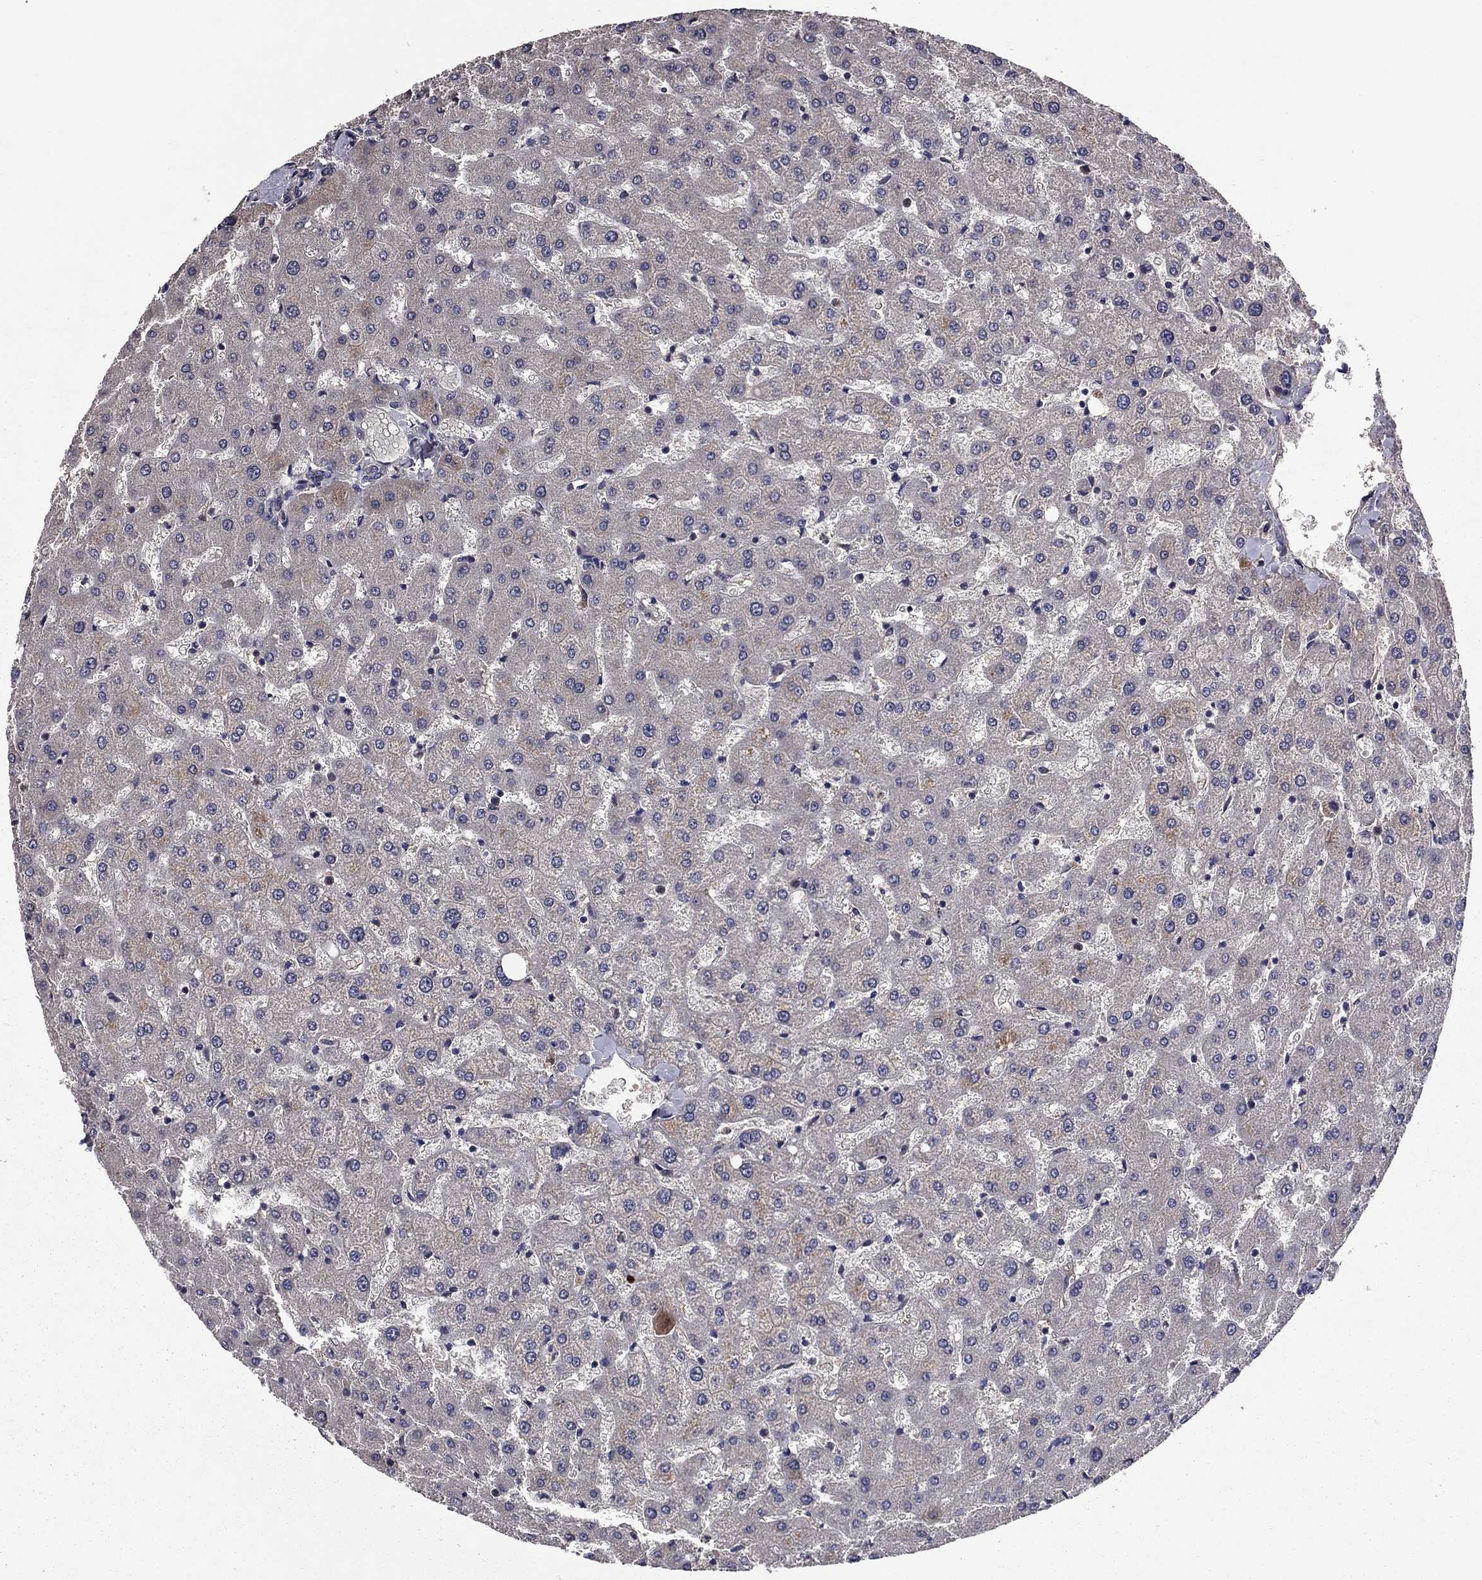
{"staining": {"intensity": "negative", "quantity": "none", "location": "none"}, "tissue": "liver", "cell_type": "Cholangiocytes", "image_type": "normal", "snomed": [{"axis": "morphology", "description": "Normal tissue, NOS"}, {"axis": "topography", "description": "Liver"}], "caption": "This histopathology image is of benign liver stained with IHC to label a protein in brown with the nuclei are counter-stained blue. There is no positivity in cholangiocytes. The staining was performed using DAB to visualize the protein expression in brown, while the nuclei were stained in blue with hematoxylin (Magnification: 20x).", "gene": "PROS1", "patient": {"sex": "female", "age": 50}}